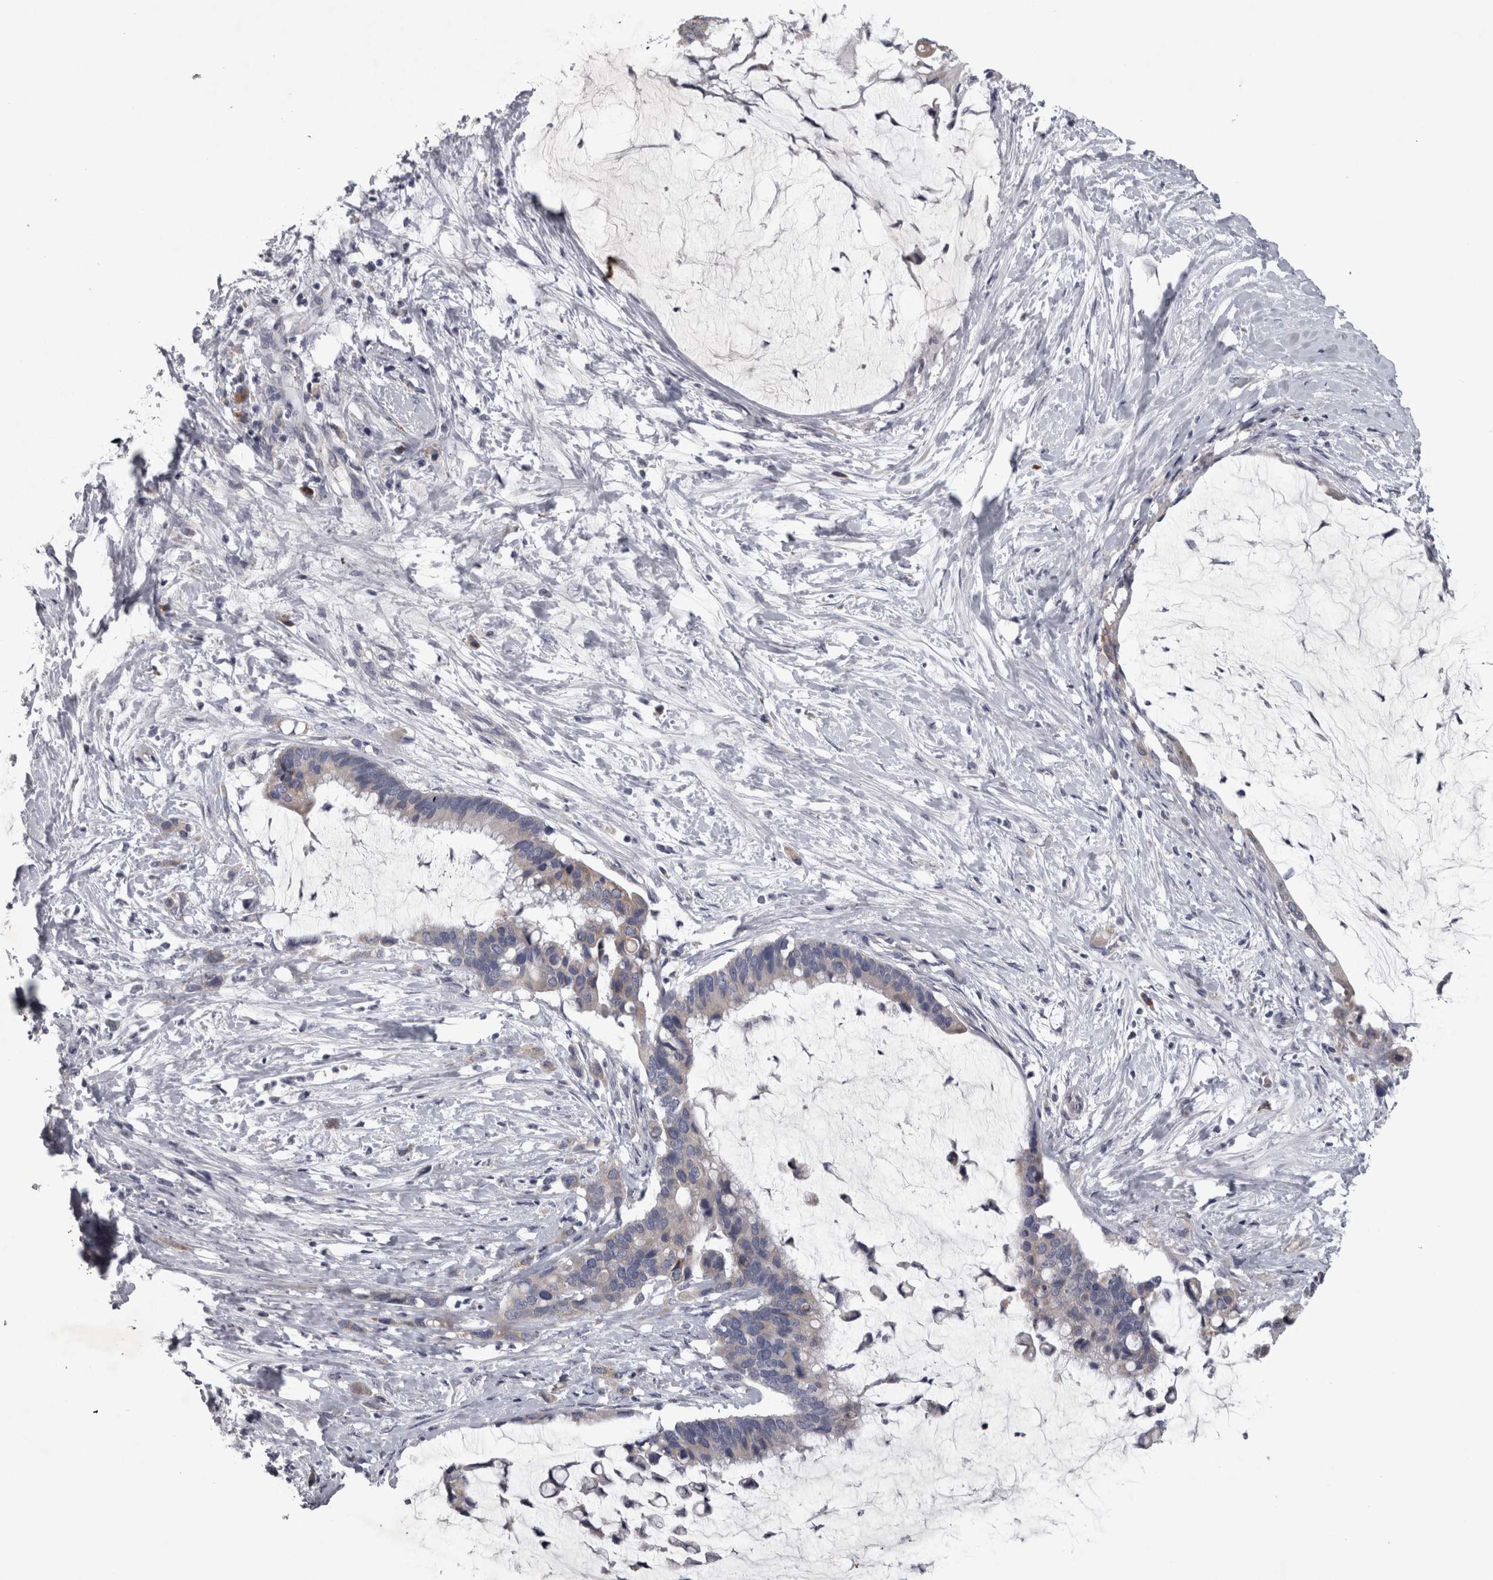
{"staining": {"intensity": "negative", "quantity": "none", "location": "none"}, "tissue": "pancreatic cancer", "cell_type": "Tumor cells", "image_type": "cancer", "snomed": [{"axis": "morphology", "description": "Adenocarcinoma, NOS"}, {"axis": "topography", "description": "Pancreas"}], "caption": "A histopathology image of pancreatic cancer stained for a protein shows no brown staining in tumor cells.", "gene": "DBT", "patient": {"sex": "male", "age": 41}}